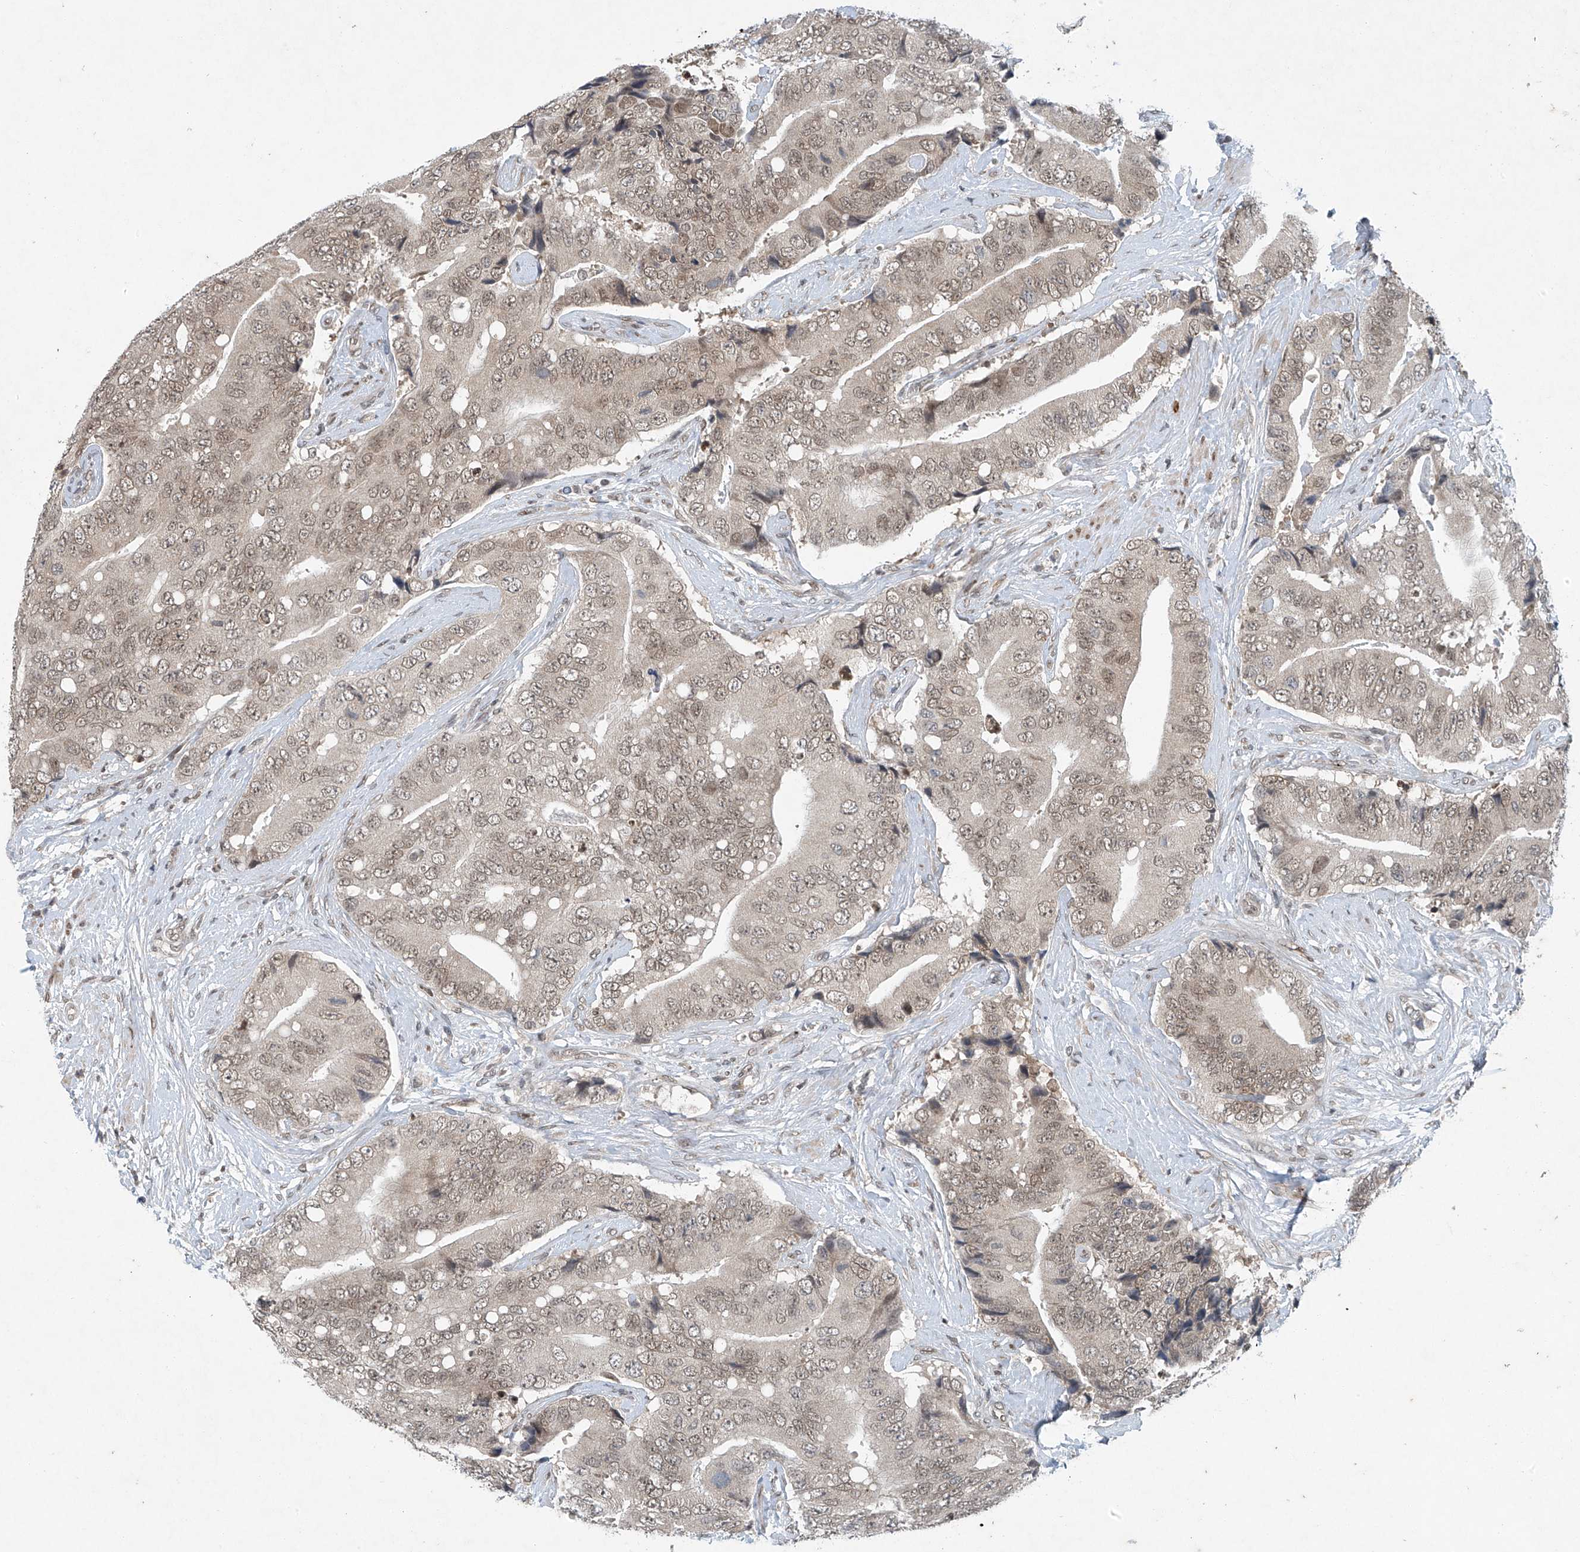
{"staining": {"intensity": "weak", "quantity": ">75%", "location": "nuclear"}, "tissue": "prostate cancer", "cell_type": "Tumor cells", "image_type": "cancer", "snomed": [{"axis": "morphology", "description": "Adenocarcinoma, High grade"}, {"axis": "topography", "description": "Prostate"}], "caption": "Immunohistochemical staining of prostate cancer exhibits low levels of weak nuclear protein positivity in about >75% of tumor cells.", "gene": "TAF8", "patient": {"sex": "male", "age": 70}}